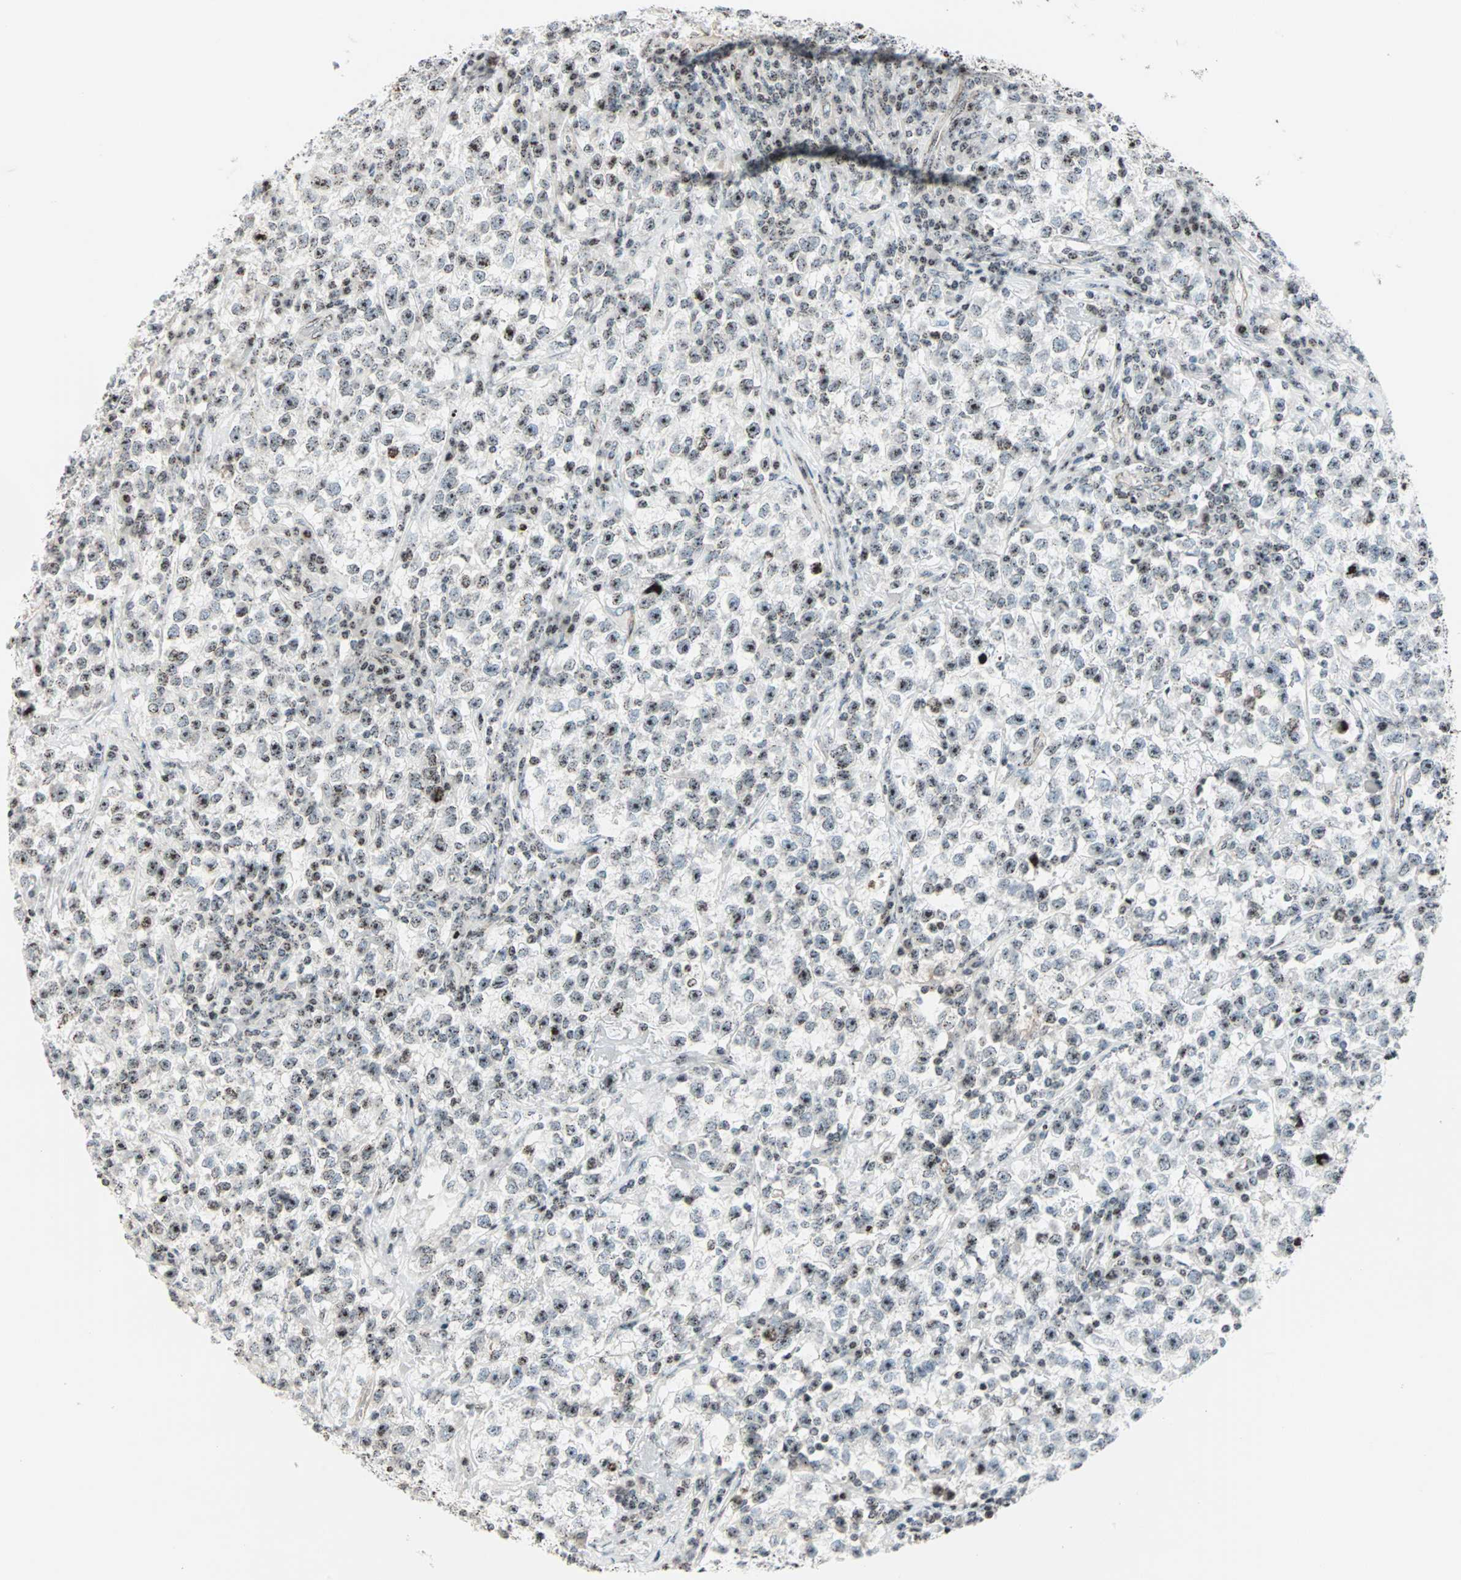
{"staining": {"intensity": "weak", "quantity": ">75%", "location": "nuclear"}, "tissue": "testis cancer", "cell_type": "Tumor cells", "image_type": "cancer", "snomed": [{"axis": "morphology", "description": "Seminoma, NOS"}, {"axis": "topography", "description": "Testis"}], "caption": "This micrograph demonstrates immunohistochemistry (IHC) staining of testis cancer (seminoma), with low weak nuclear positivity in about >75% of tumor cells.", "gene": "CENPA", "patient": {"sex": "male", "age": 22}}